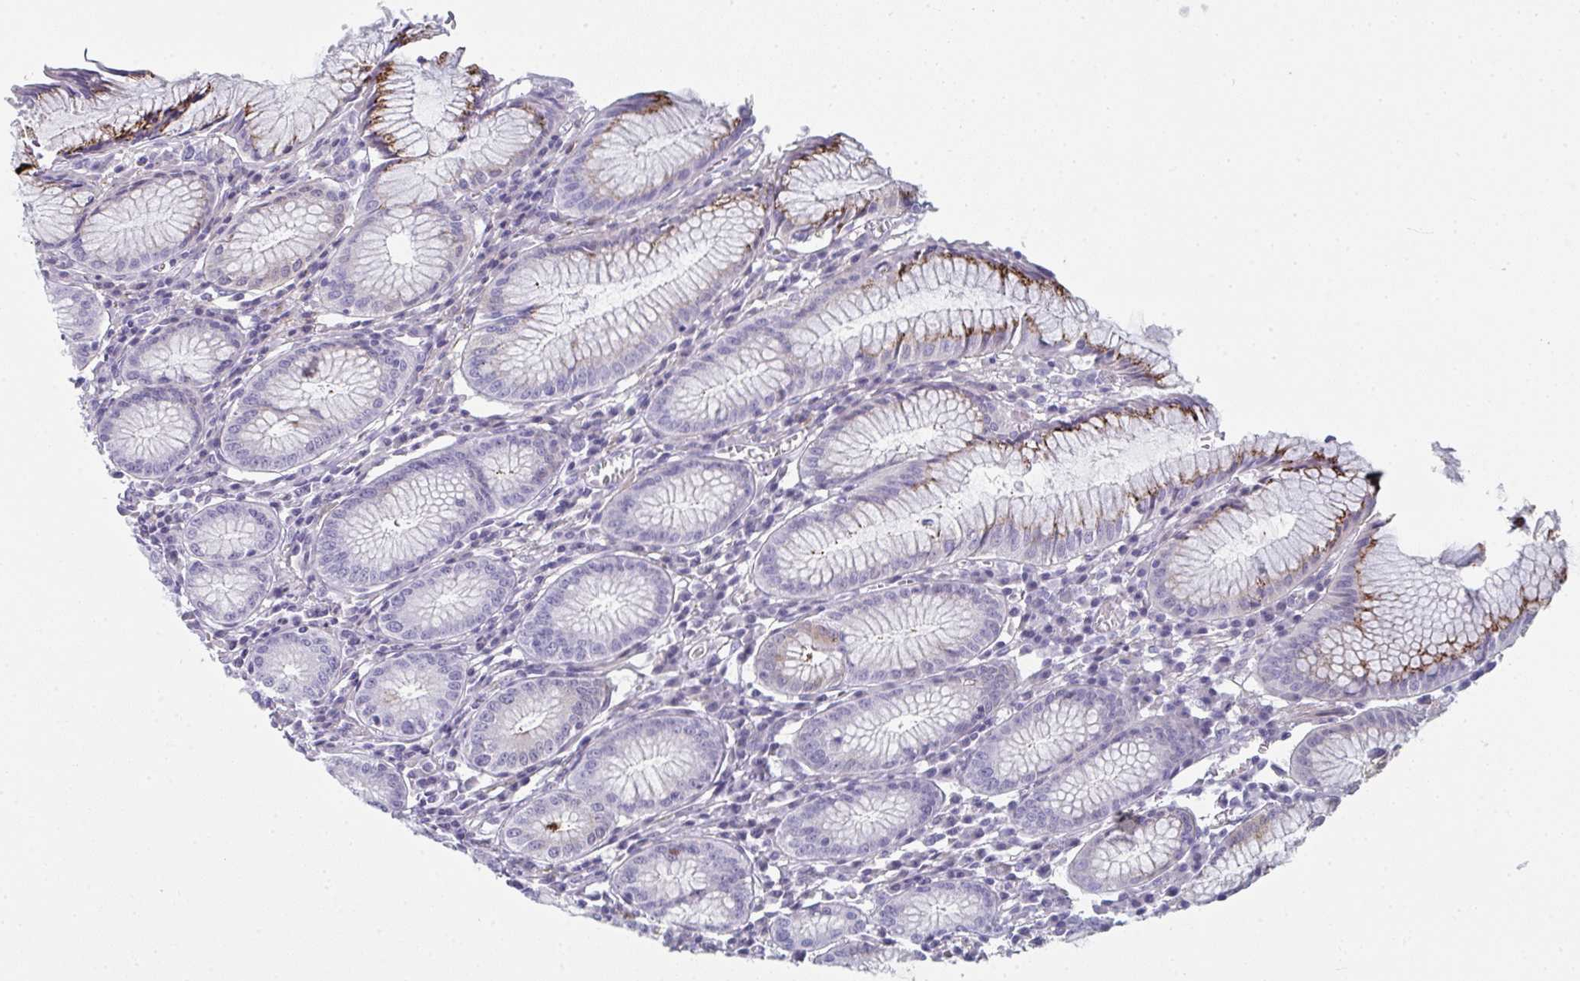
{"staining": {"intensity": "moderate", "quantity": "25%-75%", "location": "cytoplasmic/membranous"}, "tissue": "stomach", "cell_type": "Glandular cells", "image_type": "normal", "snomed": [{"axis": "morphology", "description": "Normal tissue, NOS"}, {"axis": "topography", "description": "Stomach"}], "caption": "This image reveals immunohistochemistry staining of normal human stomach, with medium moderate cytoplasmic/membranous positivity in about 25%-75% of glandular cells.", "gene": "A1CF", "patient": {"sex": "male", "age": 55}}